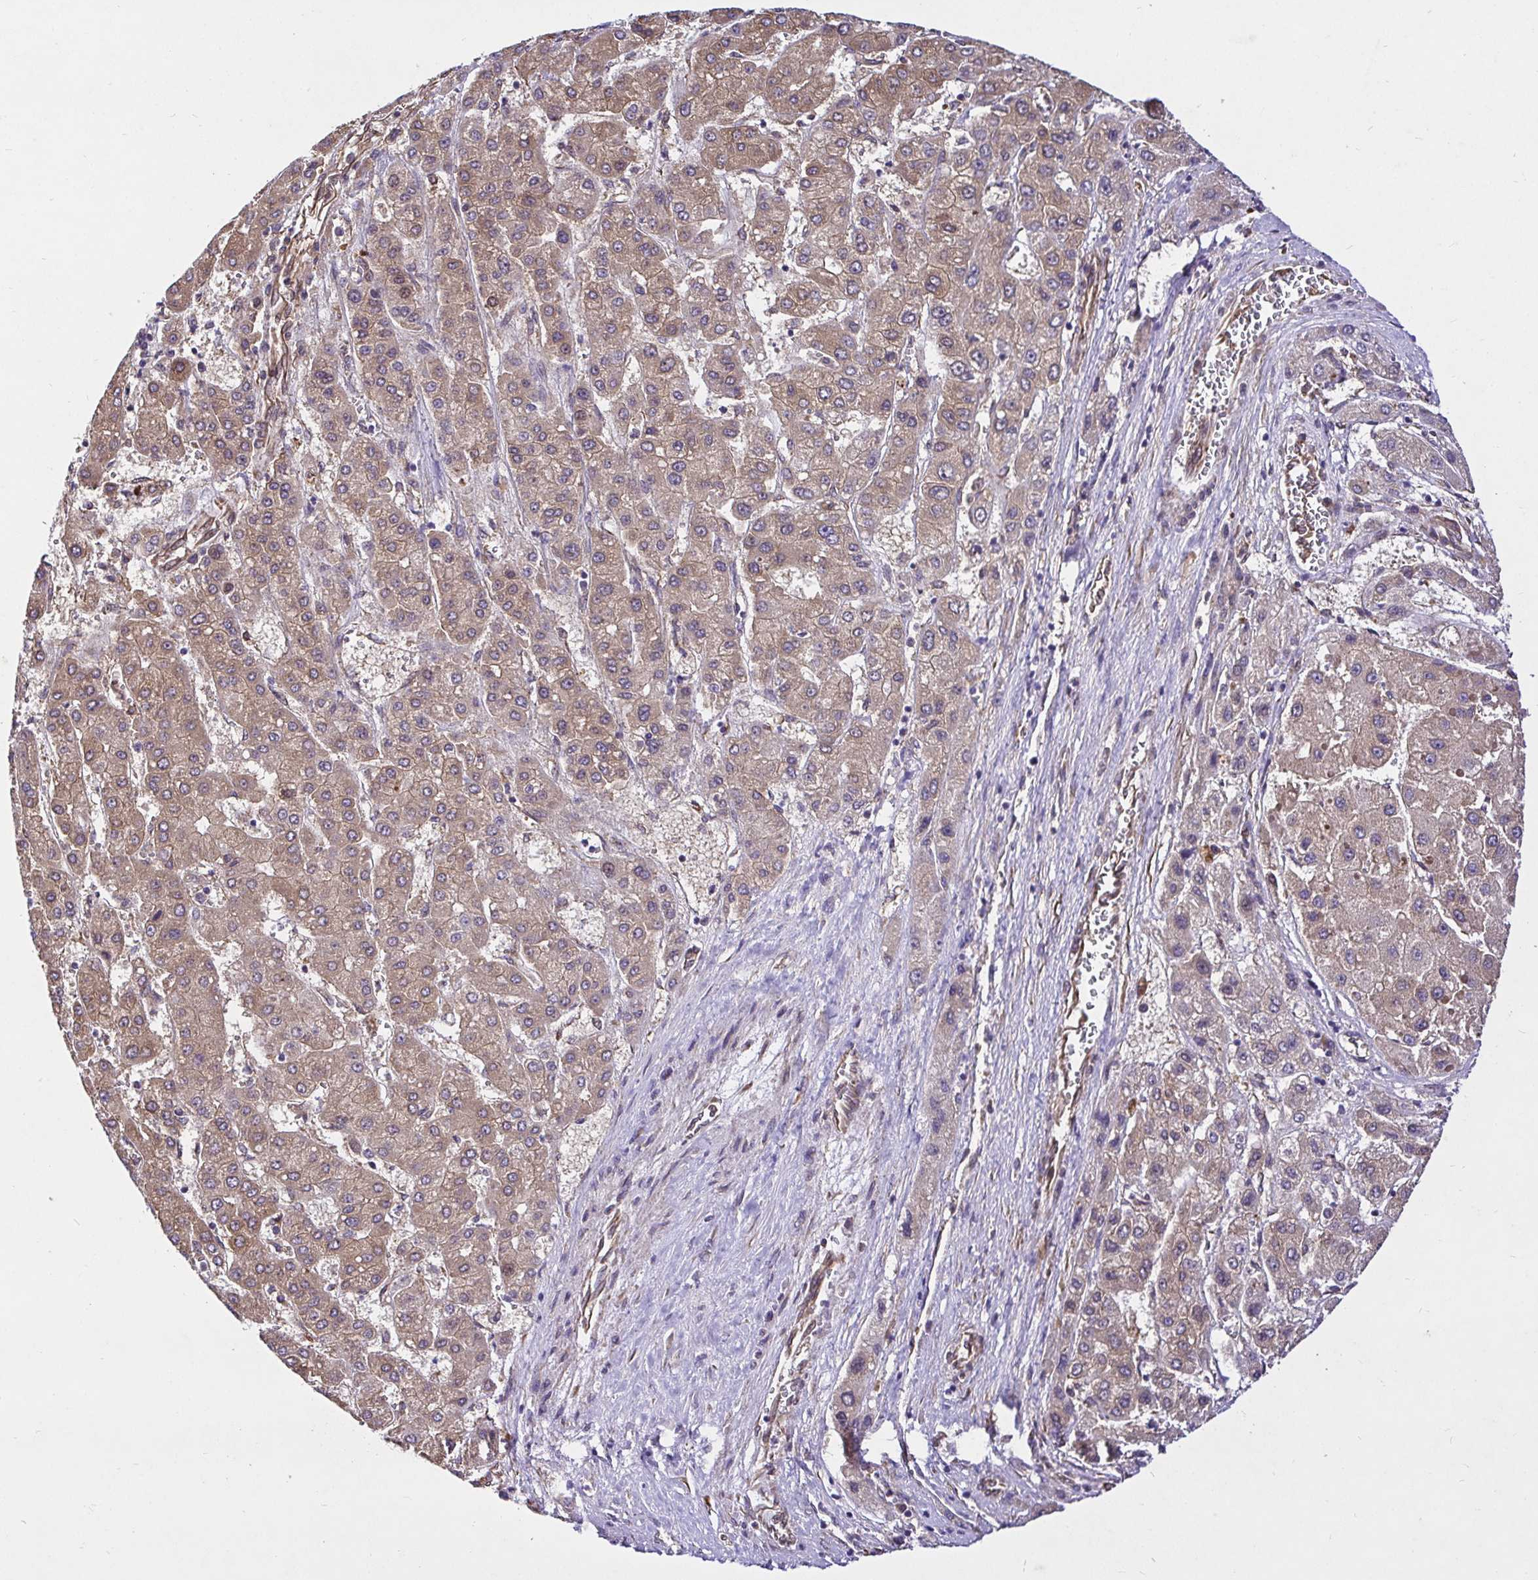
{"staining": {"intensity": "moderate", "quantity": "25%-75%", "location": "cytoplasmic/membranous"}, "tissue": "liver cancer", "cell_type": "Tumor cells", "image_type": "cancer", "snomed": [{"axis": "morphology", "description": "Carcinoma, Hepatocellular, NOS"}, {"axis": "topography", "description": "Liver"}], "caption": "Protein expression analysis of human liver hepatocellular carcinoma reveals moderate cytoplasmic/membranous staining in approximately 25%-75% of tumor cells.", "gene": "CCDC122", "patient": {"sex": "female", "age": 73}}